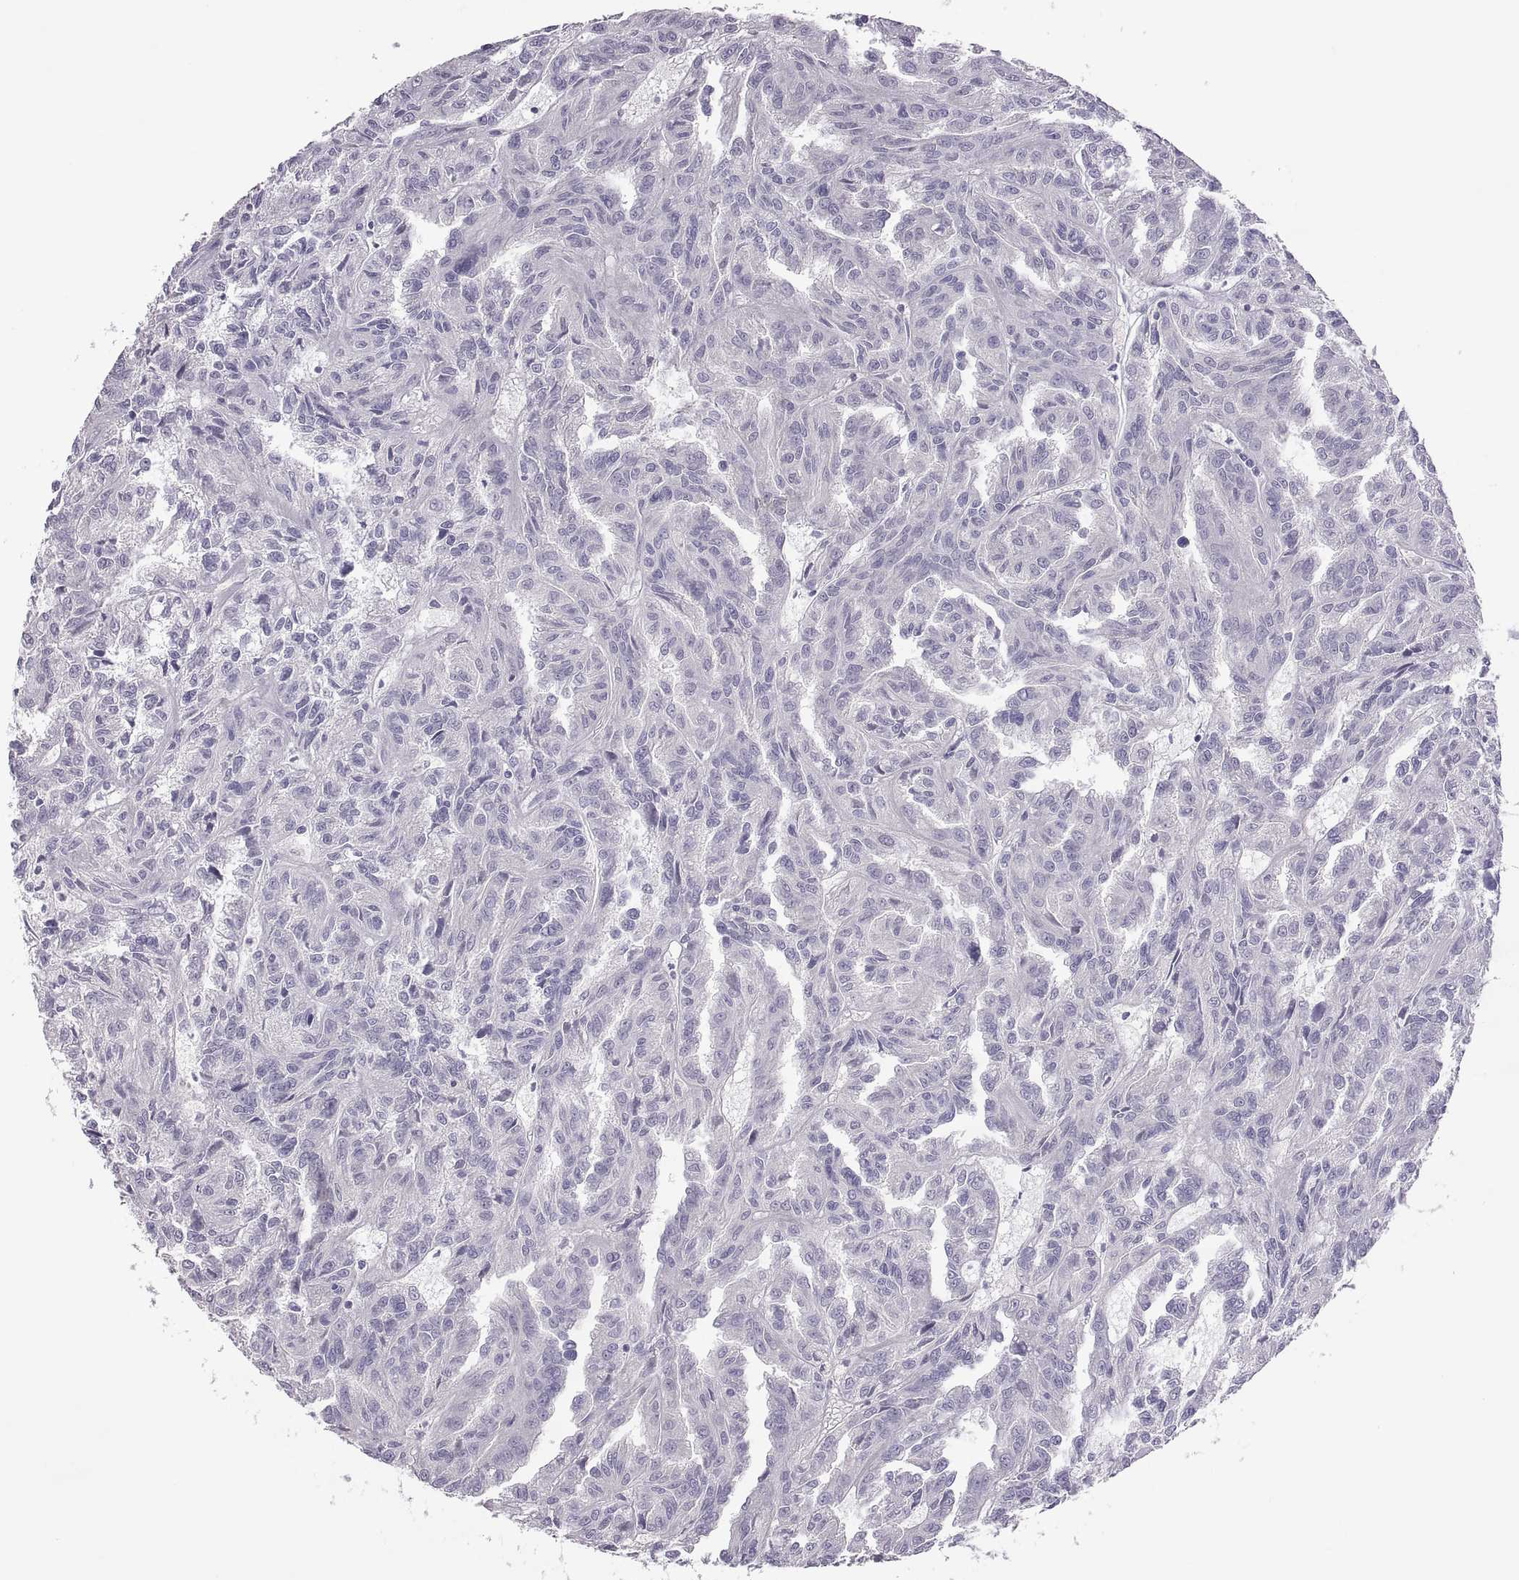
{"staining": {"intensity": "negative", "quantity": "none", "location": "none"}, "tissue": "renal cancer", "cell_type": "Tumor cells", "image_type": "cancer", "snomed": [{"axis": "morphology", "description": "Adenocarcinoma, NOS"}, {"axis": "topography", "description": "Kidney"}], "caption": "This is an immunohistochemistry micrograph of adenocarcinoma (renal). There is no staining in tumor cells.", "gene": "TBX19", "patient": {"sex": "male", "age": 79}}